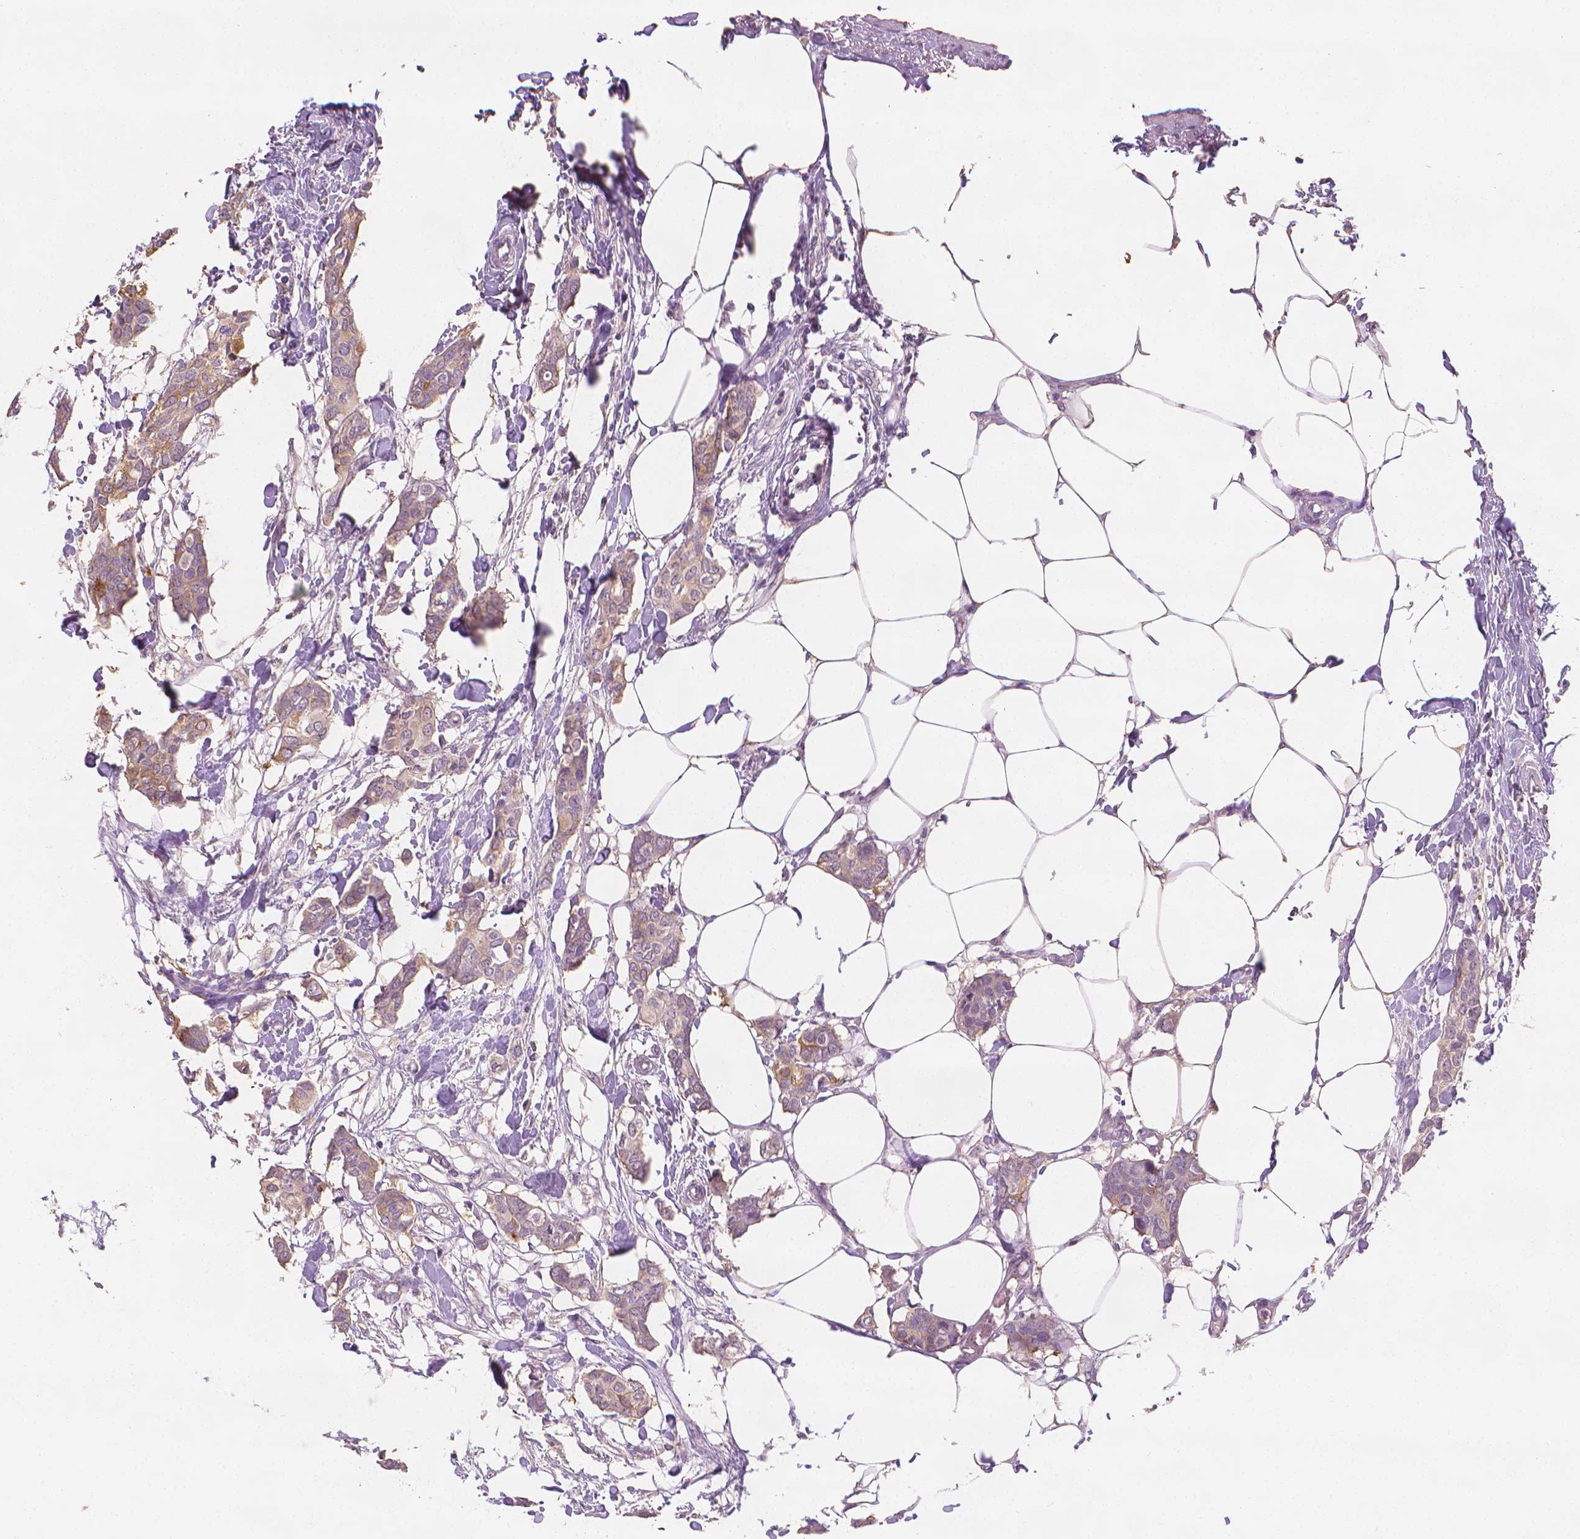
{"staining": {"intensity": "weak", "quantity": ">75%", "location": "cytoplasmic/membranous"}, "tissue": "breast cancer", "cell_type": "Tumor cells", "image_type": "cancer", "snomed": [{"axis": "morphology", "description": "Duct carcinoma"}, {"axis": "topography", "description": "Breast"}], "caption": "Brown immunohistochemical staining in human breast cancer displays weak cytoplasmic/membranous positivity in approximately >75% of tumor cells. Nuclei are stained in blue.", "gene": "FASN", "patient": {"sex": "female", "age": 62}}